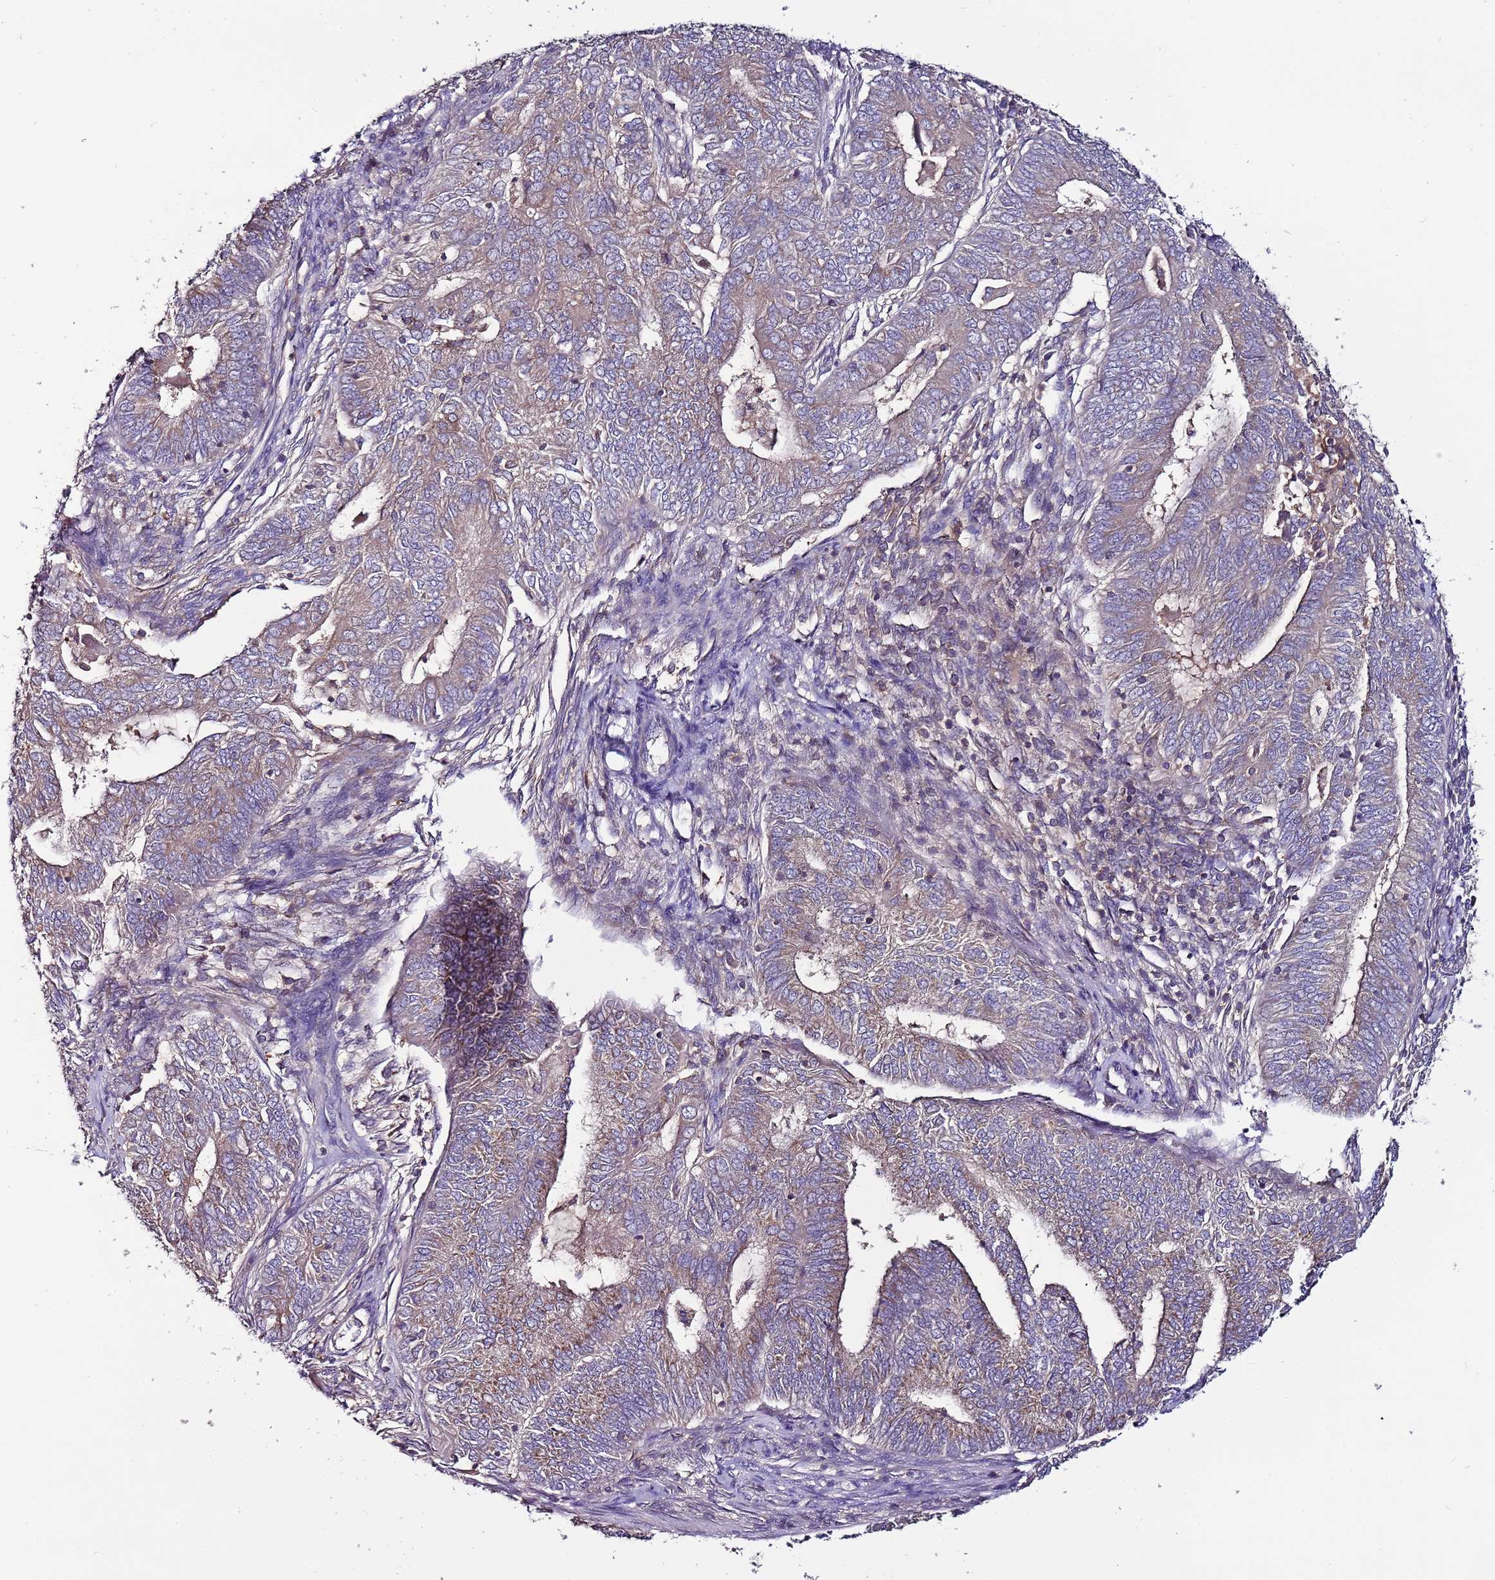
{"staining": {"intensity": "weak", "quantity": "<25%", "location": "cytoplasmic/membranous"}, "tissue": "endometrial cancer", "cell_type": "Tumor cells", "image_type": "cancer", "snomed": [{"axis": "morphology", "description": "Adenocarcinoma, NOS"}, {"axis": "topography", "description": "Endometrium"}], "caption": "IHC histopathology image of endometrial cancer (adenocarcinoma) stained for a protein (brown), which exhibits no positivity in tumor cells.", "gene": "IGIP", "patient": {"sex": "female", "age": 62}}